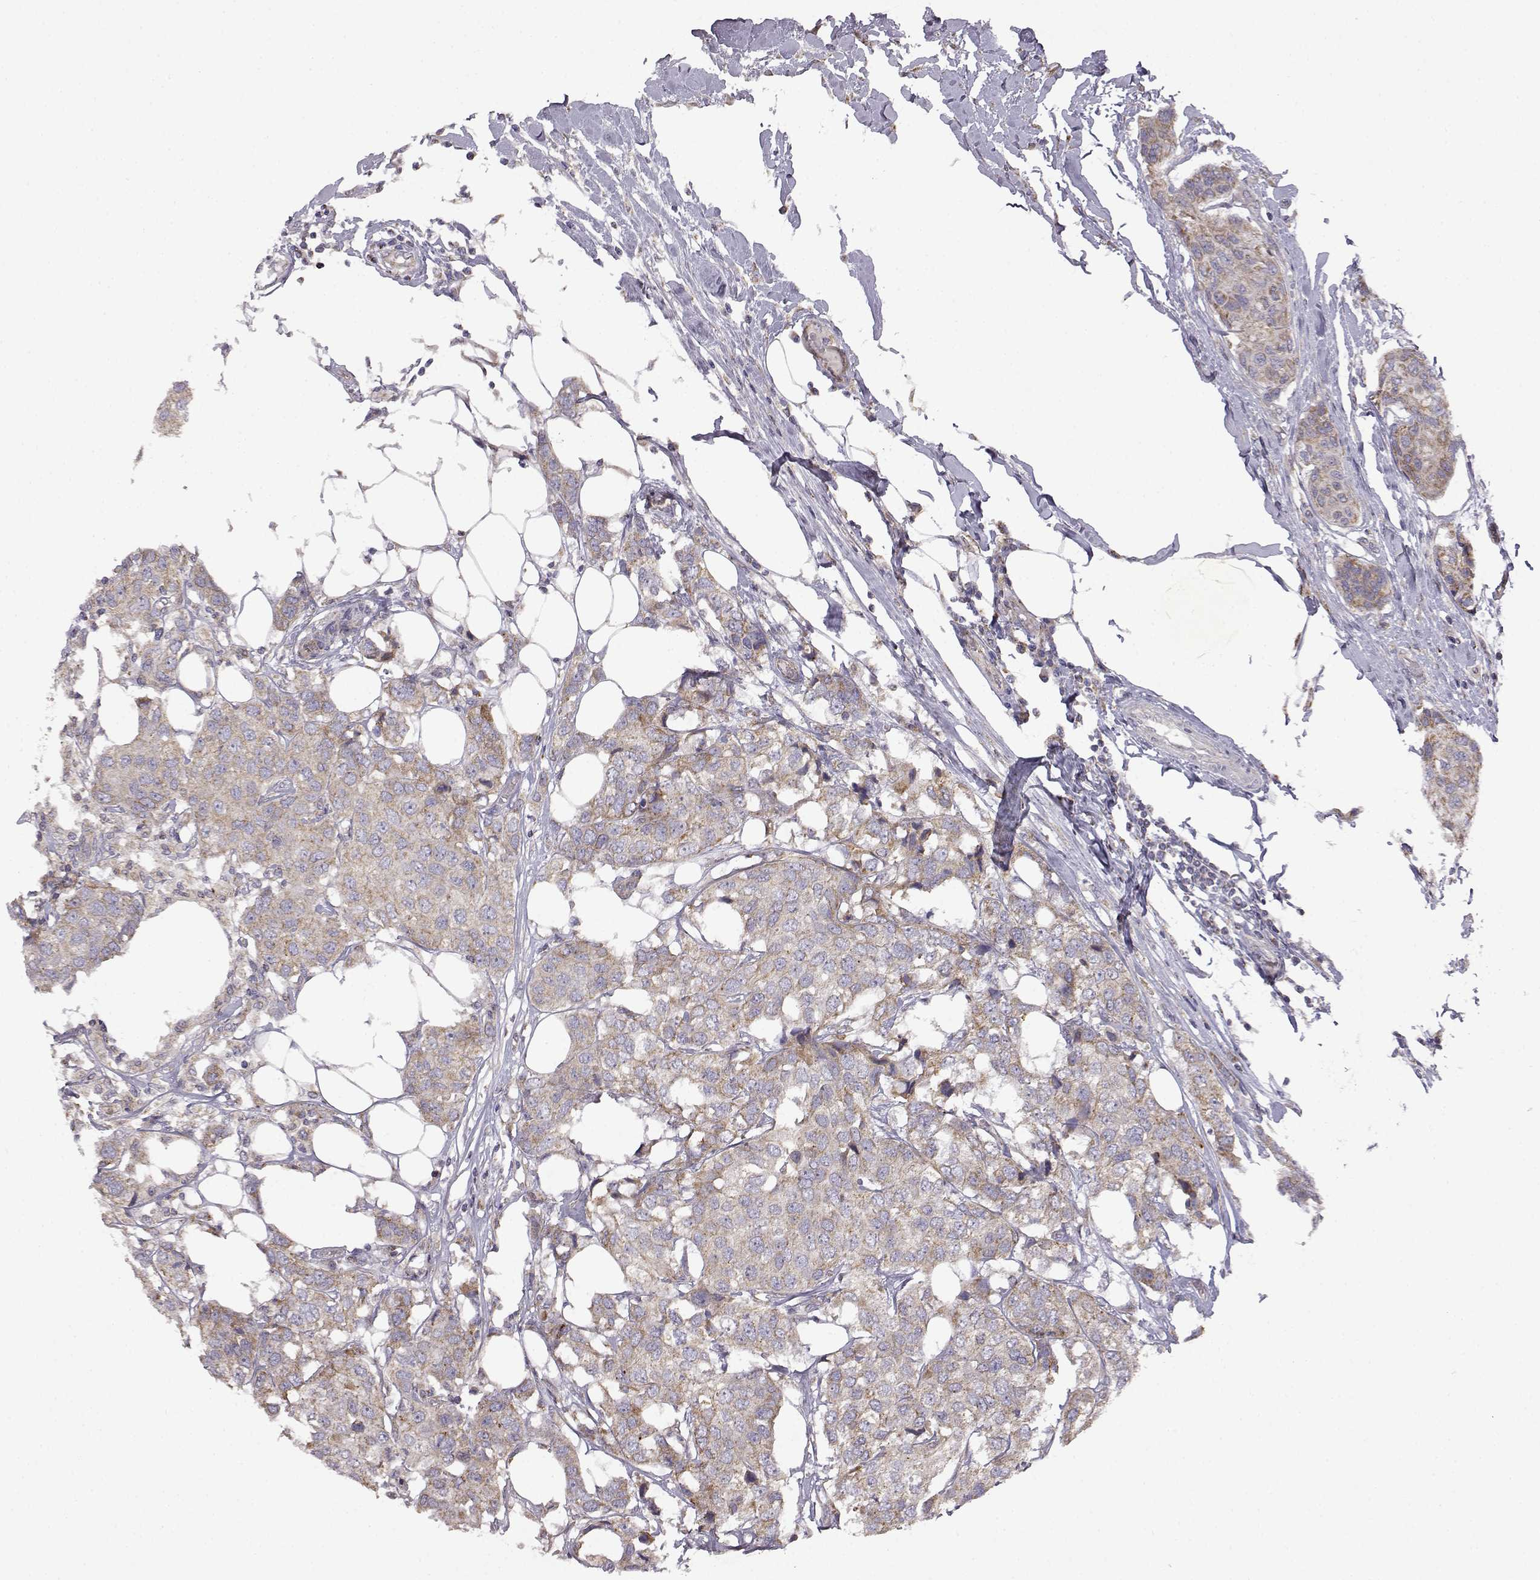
{"staining": {"intensity": "weak", "quantity": "25%-75%", "location": "cytoplasmic/membranous"}, "tissue": "breast cancer", "cell_type": "Tumor cells", "image_type": "cancer", "snomed": [{"axis": "morphology", "description": "Duct carcinoma"}, {"axis": "topography", "description": "Breast"}], "caption": "Human breast cancer (intraductal carcinoma) stained for a protein (brown) reveals weak cytoplasmic/membranous positive expression in about 25%-75% of tumor cells.", "gene": "DDC", "patient": {"sex": "female", "age": 80}}